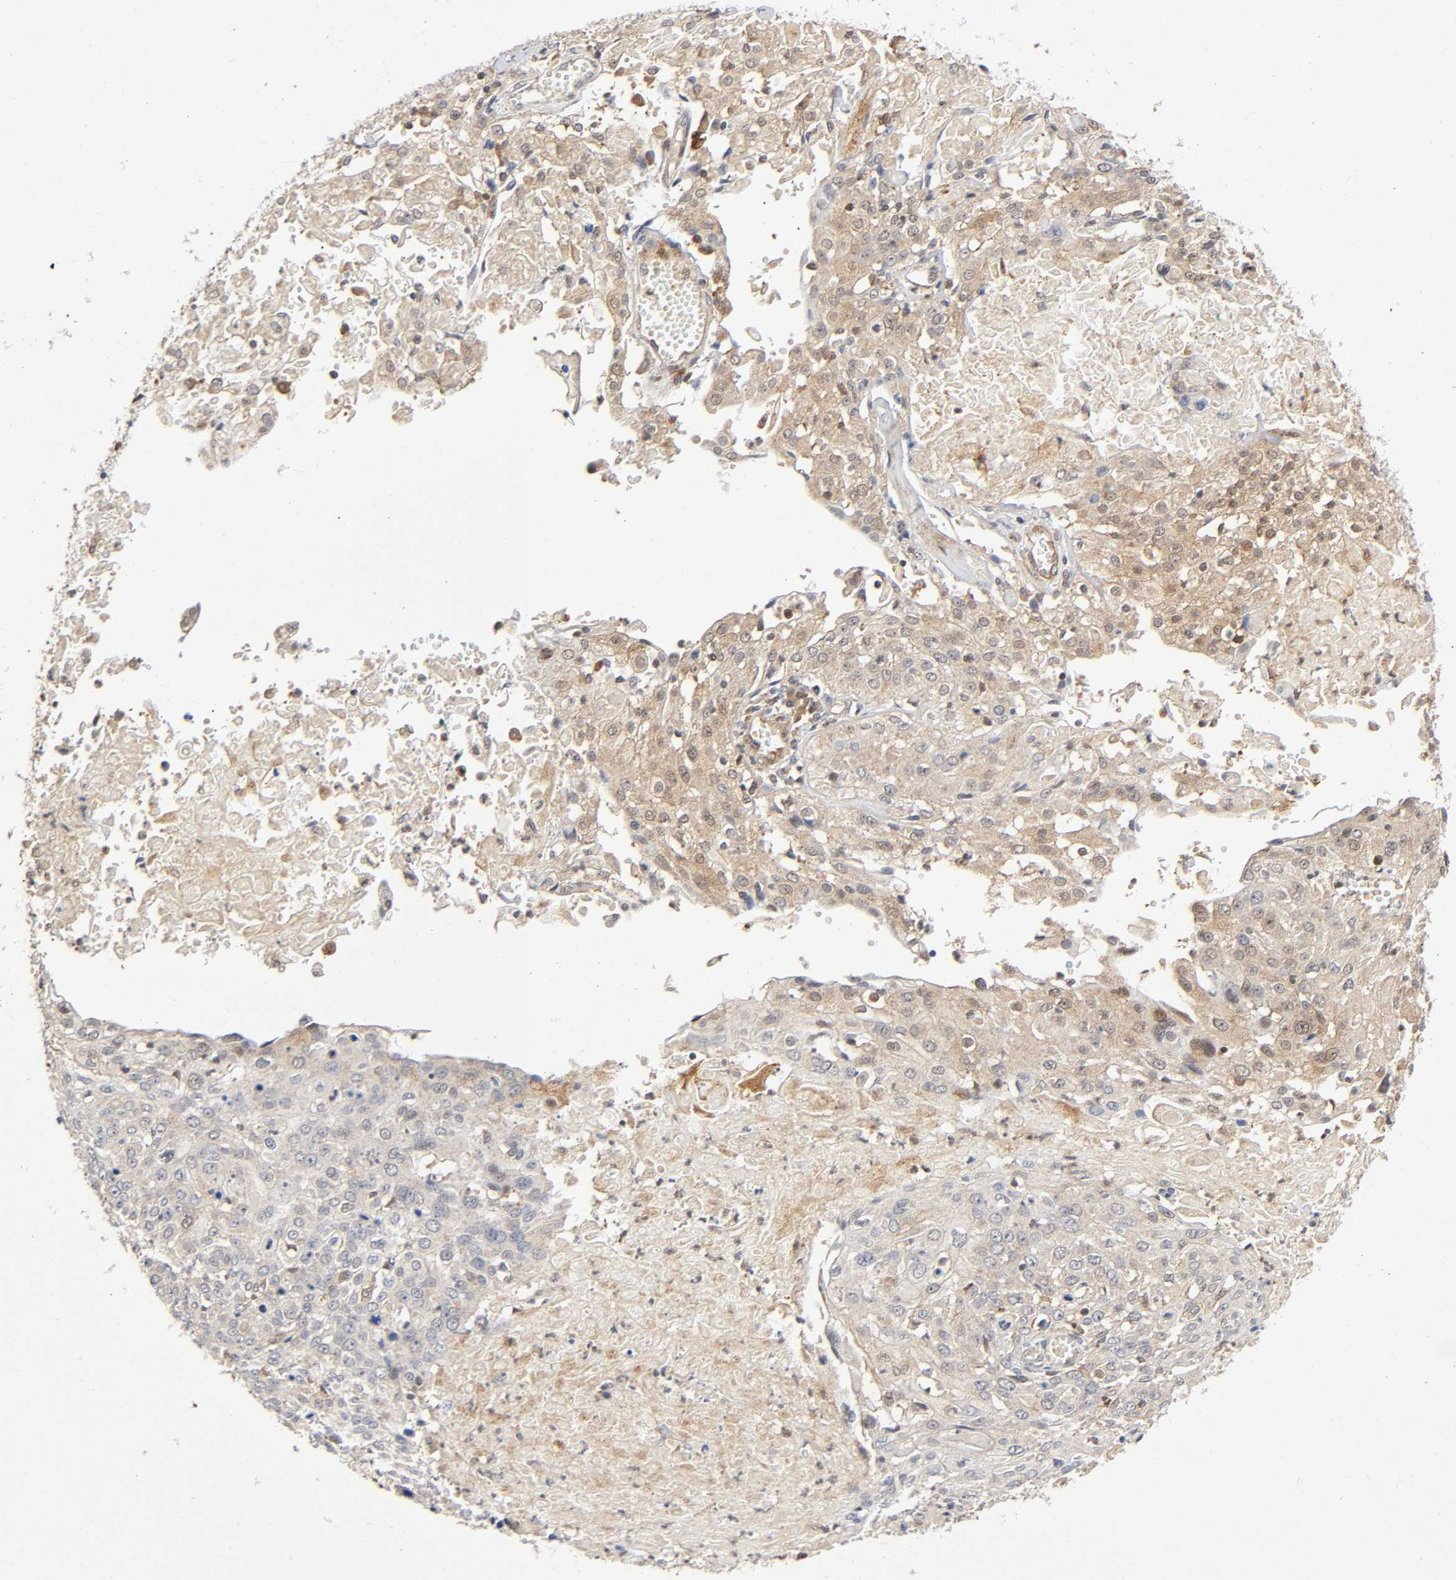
{"staining": {"intensity": "weak", "quantity": ">75%", "location": "cytoplasmic/membranous"}, "tissue": "cervical cancer", "cell_type": "Tumor cells", "image_type": "cancer", "snomed": [{"axis": "morphology", "description": "Squamous cell carcinoma, NOS"}, {"axis": "topography", "description": "Cervix"}], "caption": "A photomicrograph of human squamous cell carcinoma (cervical) stained for a protein displays weak cytoplasmic/membranous brown staining in tumor cells.", "gene": "CASP9", "patient": {"sex": "female", "age": 39}}